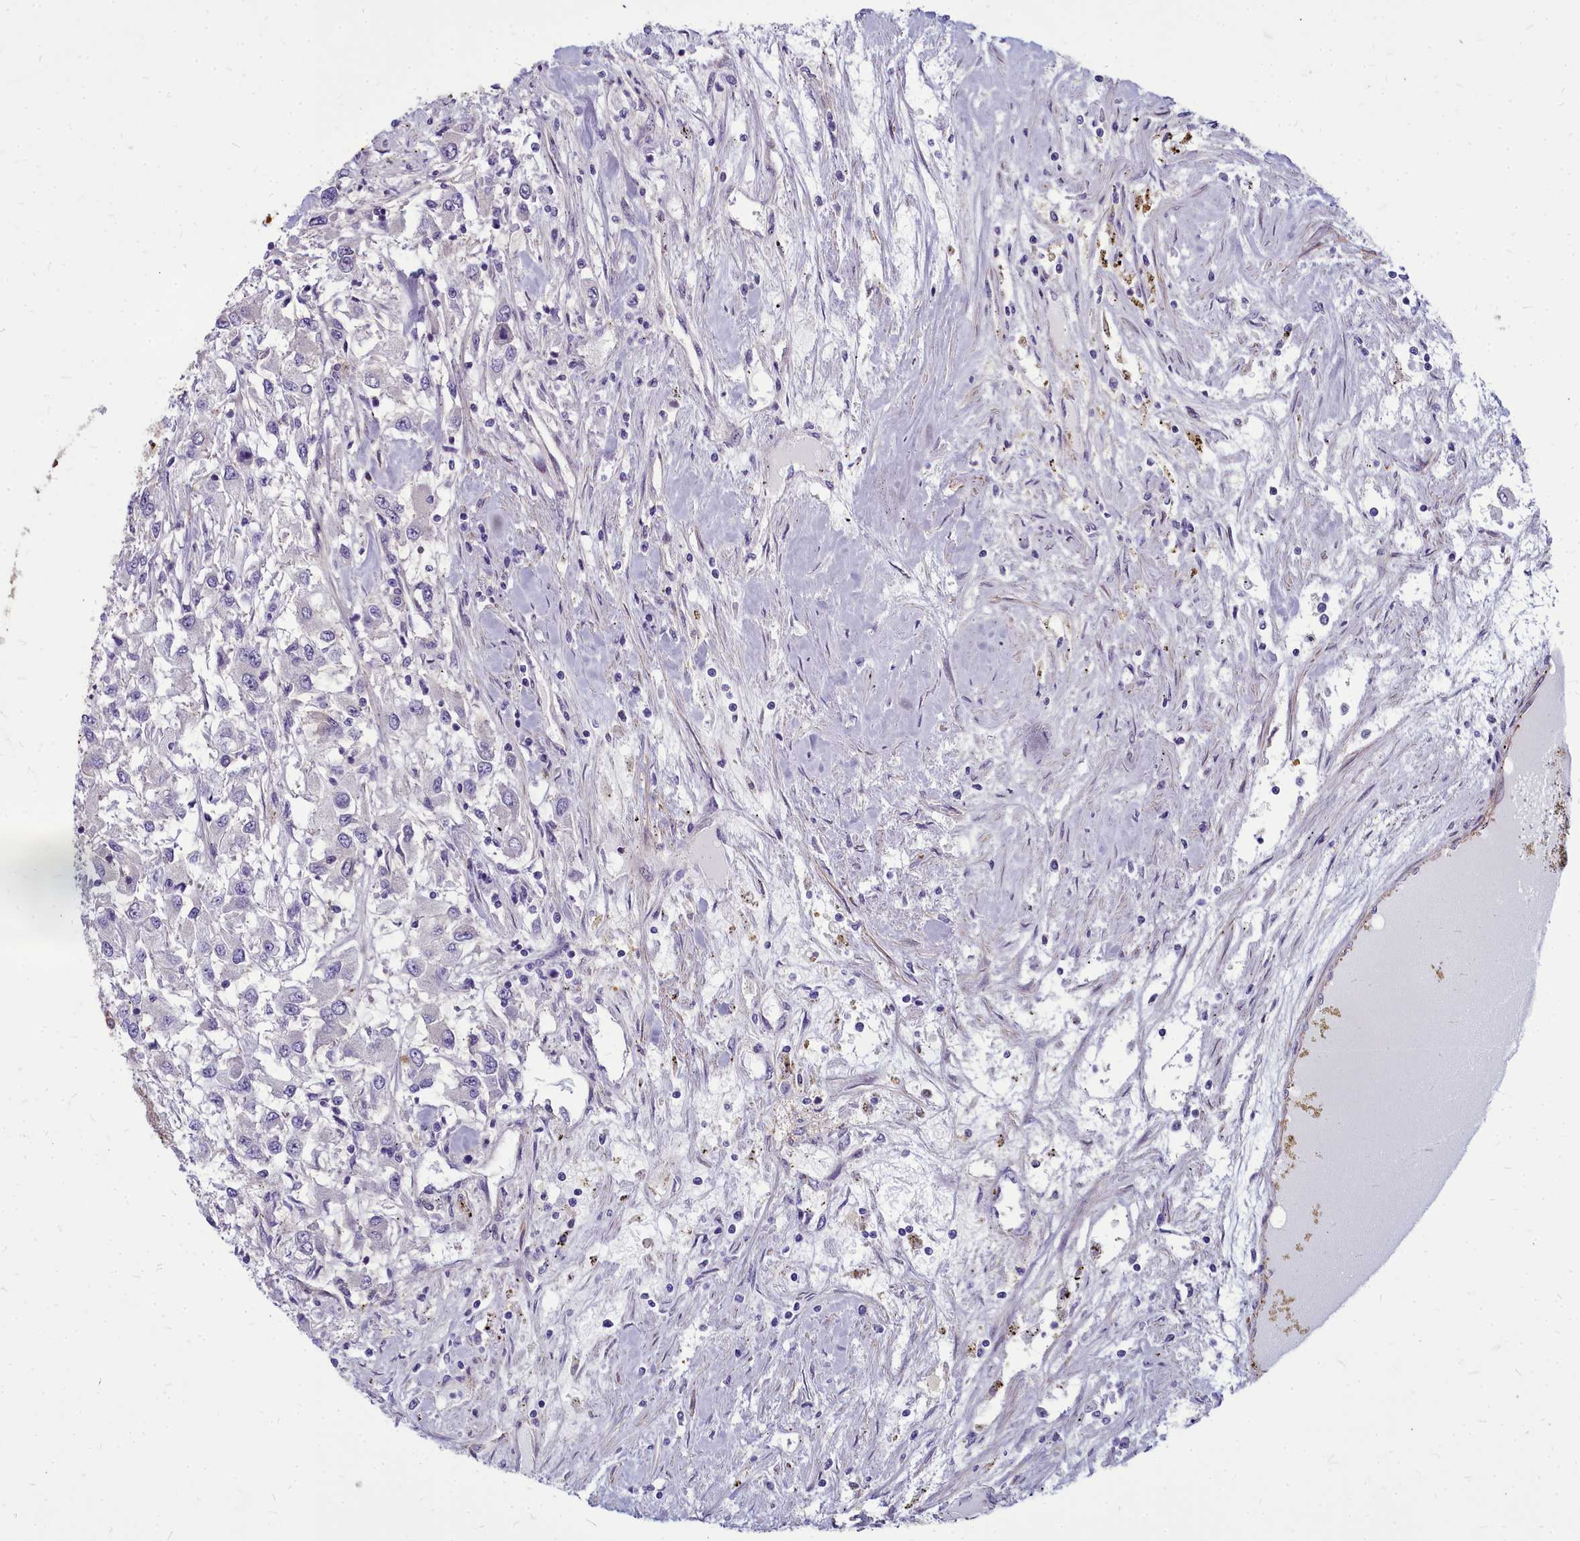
{"staining": {"intensity": "negative", "quantity": "none", "location": "none"}, "tissue": "renal cancer", "cell_type": "Tumor cells", "image_type": "cancer", "snomed": [{"axis": "morphology", "description": "Adenocarcinoma, NOS"}, {"axis": "topography", "description": "Kidney"}], "caption": "Immunohistochemical staining of renal cancer (adenocarcinoma) exhibits no significant positivity in tumor cells. (DAB (3,3'-diaminobenzidine) IHC with hematoxylin counter stain).", "gene": "TTC5", "patient": {"sex": "female", "age": 67}}